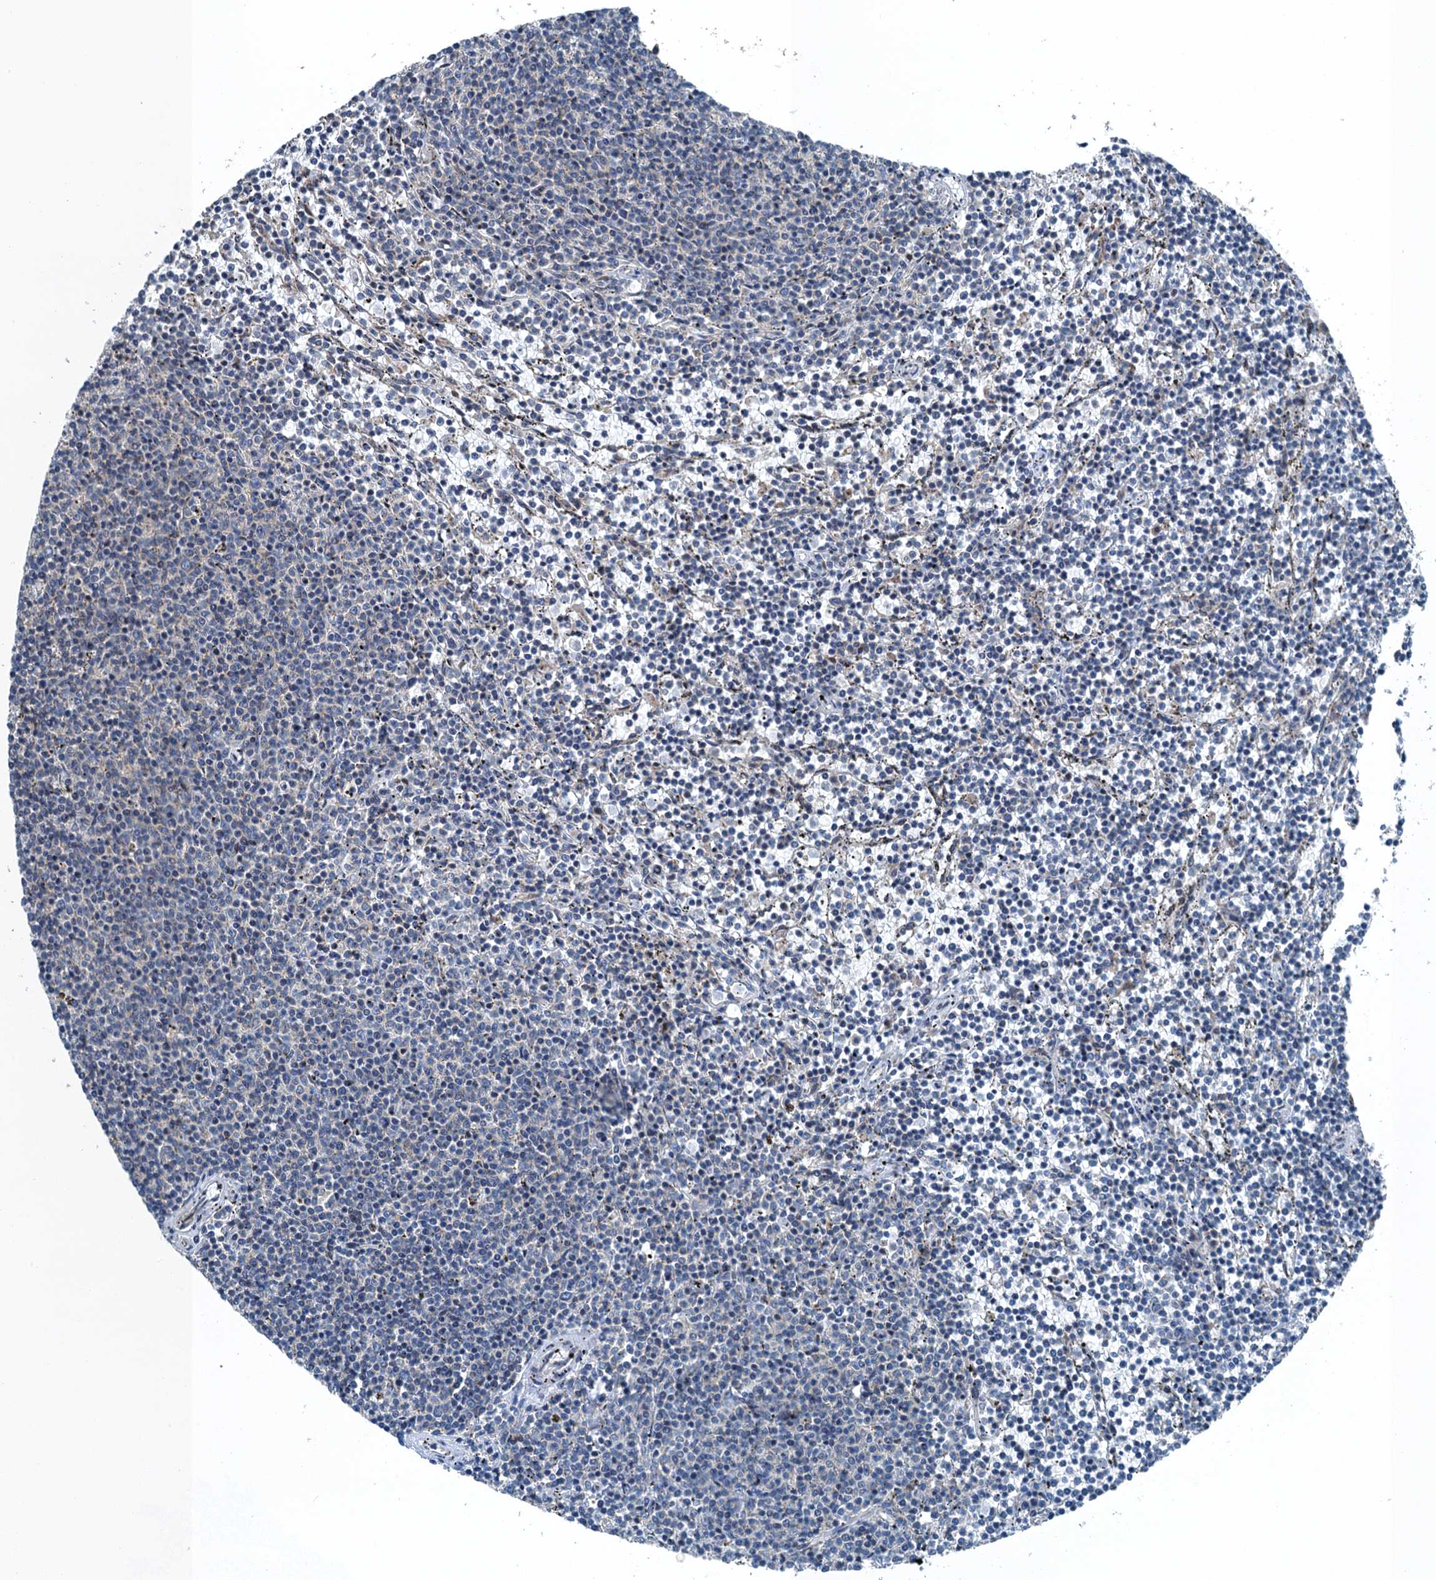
{"staining": {"intensity": "negative", "quantity": "none", "location": "none"}, "tissue": "lymphoma", "cell_type": "Tumor cells", "image_type": "cancer", "snomed": [{"axis": "morphology", "description": "Malignant lymphoma, non-Hodgkin's type, Low grade"}, {"axis": "topography", "description": "Spleen"}], "caption": "Immunohistochemistry photomicrograph of malignant lymphoma, non-Hodgkin's type (low-grade) stained for a protein (brown), which displays no staining in tumor cells. (DAB (3,3'-diaminobenzidine) IHC visualized using brightfield microscopy, high magnification).", "gene": "BMERB1", "patient": {"sex": "female", "age": 50}}